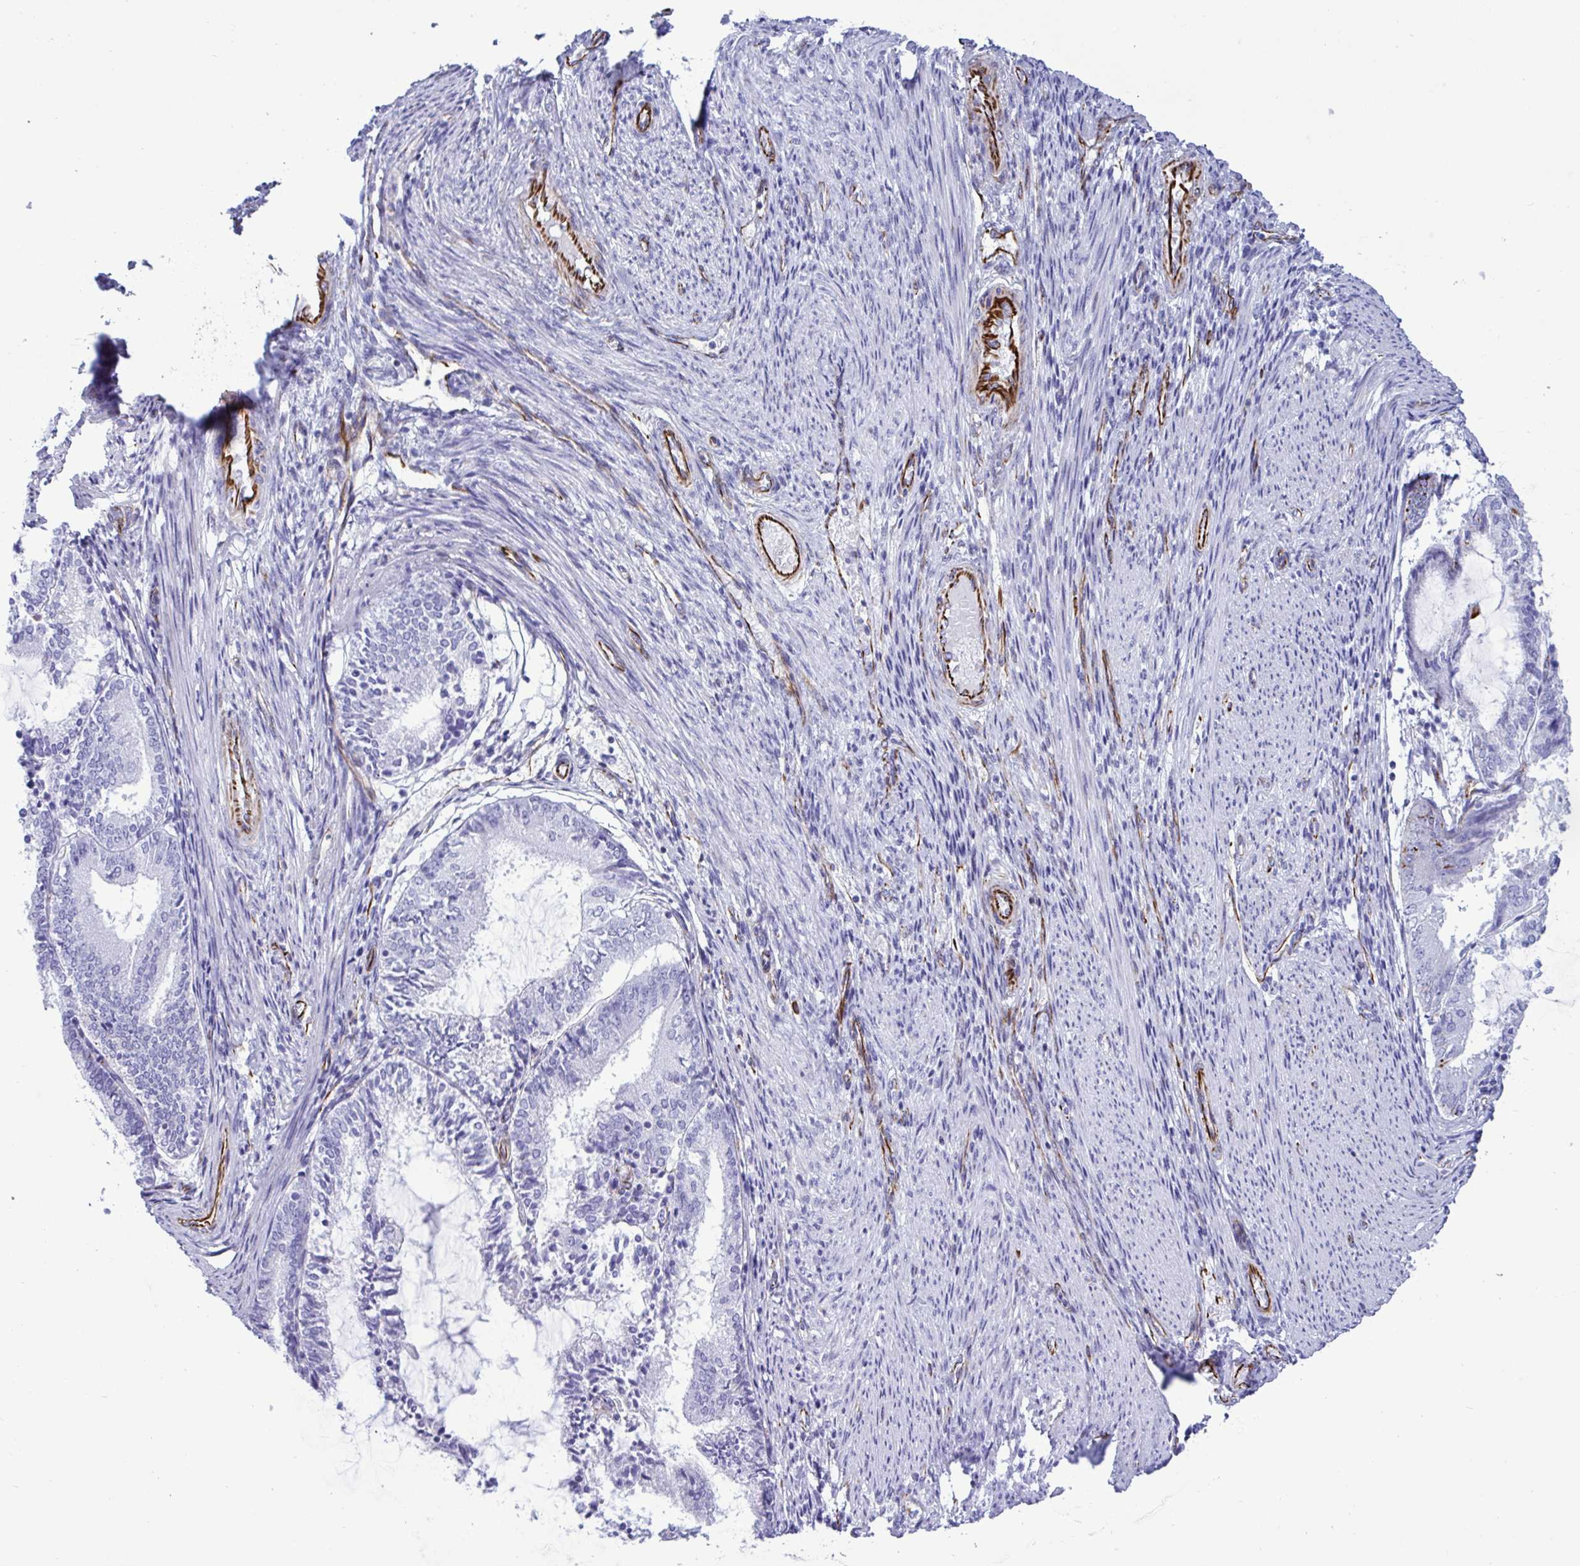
{"staining": {"intensity": "negative", "quantity": "none", "location": "none"}, "tissue": "endometrial cancer", "cell_type": "Tumor cells", "image_type": "cancer", "snomed": [{"axis": "morphology", "description": "Adenocarcinoma, NOS"}, {"axis": "topography", "description": "Endometrium"}], "caption": "IHC histopathology image of neoplastic tissue: human endometrial cancer (adenocarcinoma) stained with DAB (3,3'-diaminobenzidine) reveals no significant protein expression in tumor cells.", "gene": "SMAD5", "patient": {"sex": "female", "age": 81}}